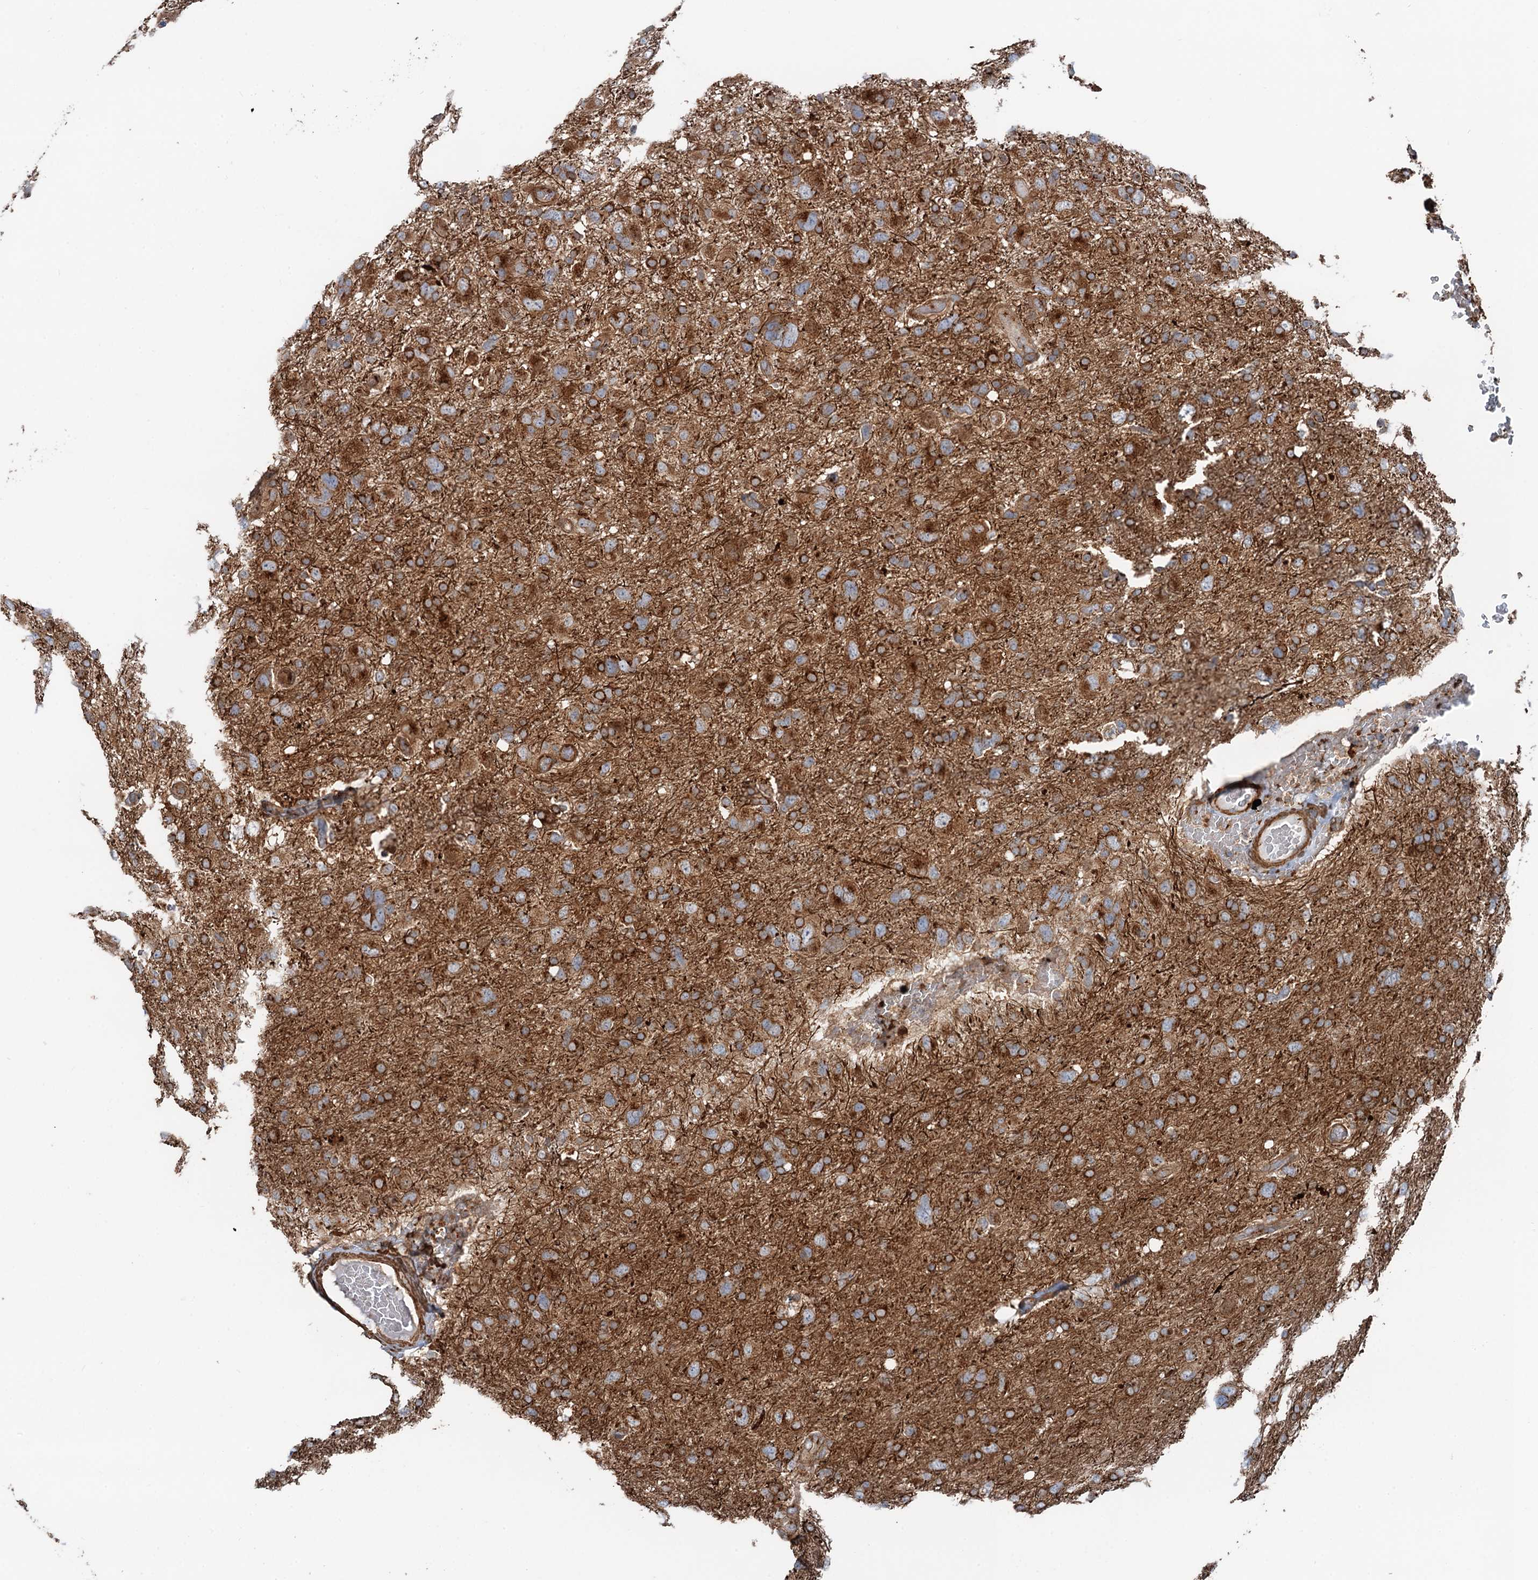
{"staining": {"intensity": "strong", "quantity": ">75%", "location": "cytoplasmic/membranous"}, "tissue": "glioma", "cell_type": "Tumor cells", "image_type": "cancer", "snomed": [{"axis": "morphology", "description": "Glioma, malignant, High grade"}, {"axis": "topography", "description": "Brain"}], "caption": "Tumor cells exhibit strong cytoplasmic/membranous positivity in approximately >75% of cells in malignant glioma (high-grade).", "gene": "ANKRD26", "patient": {"sex": "male", "age": 61}}